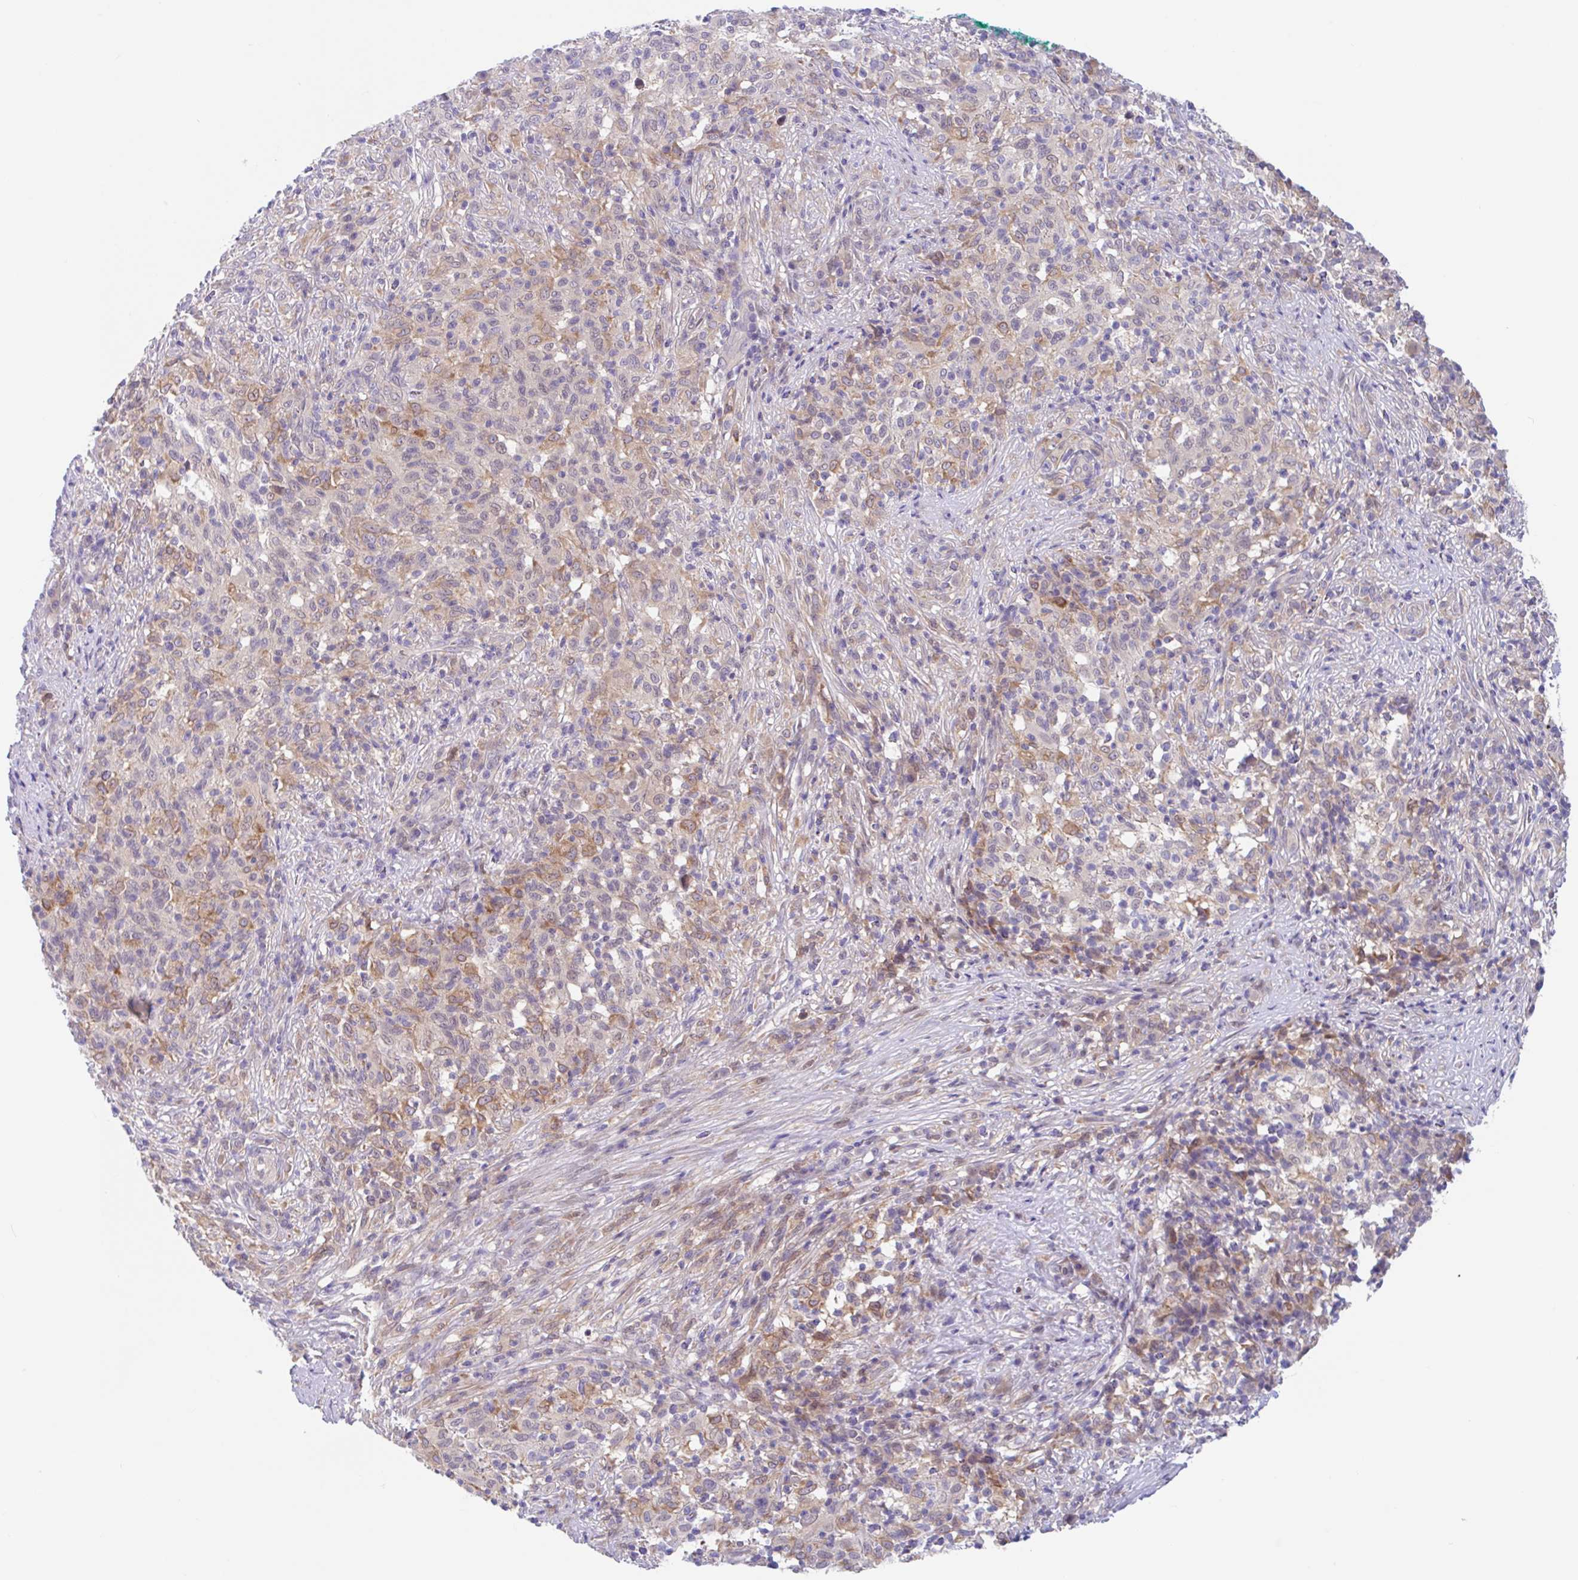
{"staining": {"intensity": "moderate", "quantity": "<25%", "location": "cytoplasmic/membranous"}, "tissue": "melanoma", "cell_type": "Tumor cells", "image_type": "cancer", "snomed": [{"axis": "morphology", "description": "Malignant melanoma, NOS"}, {"axis": "topography", "description": "Skin"}], "caption": "Moderate cytoplasmic/membranous expression for a protein is appreciated in about <25% of tumor cells of melanoma using IHC.", "gene": "TMEM86A", "patient": {"sex": "male", "age": 66}}